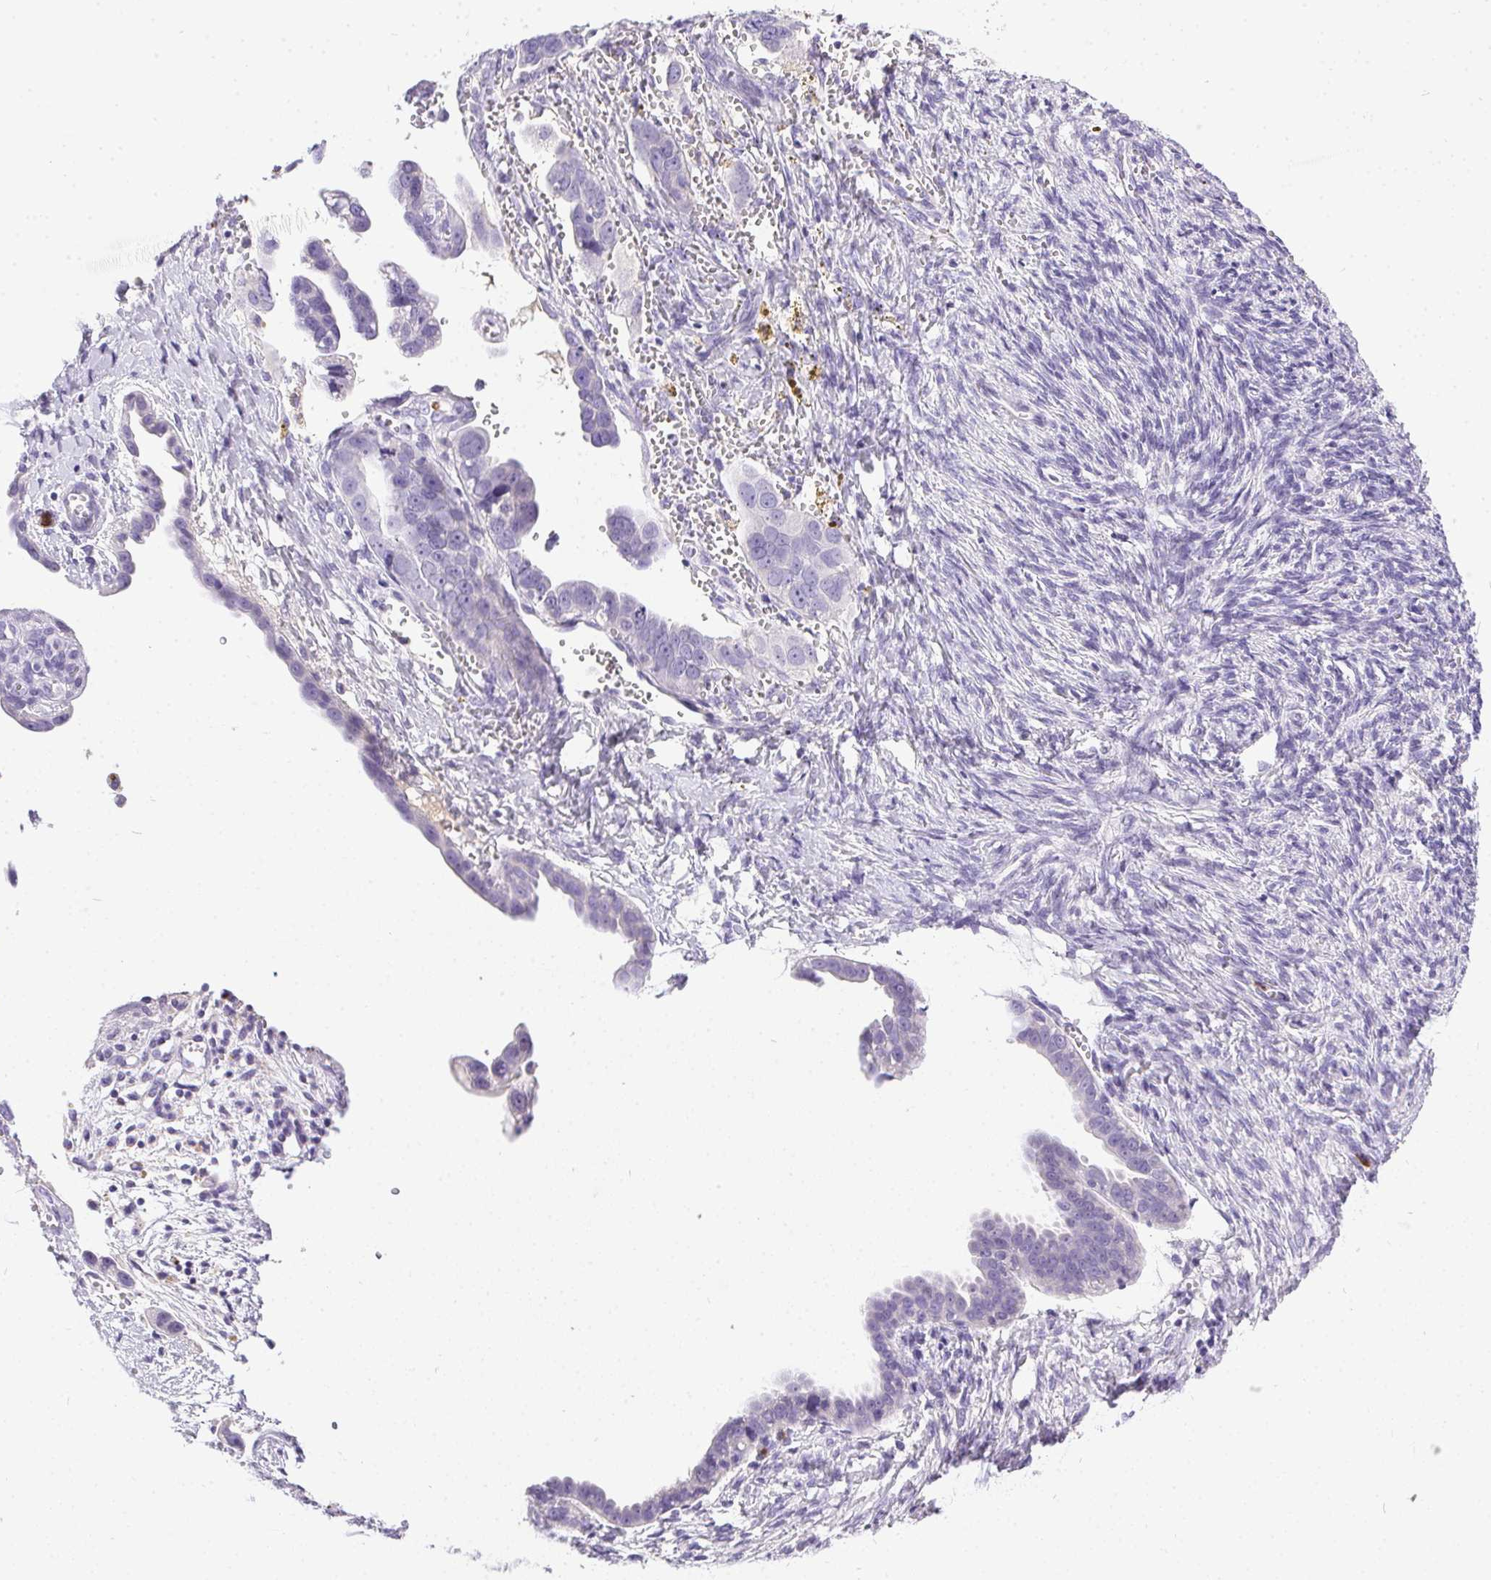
{"staining": {"intensity": "negative", "quantity": "none", "location": "none"}, "tissue": "ovarian cancer", "cell_type": "Tumor cells", "image_type": "cancer", "snomed": [{"axis": "morphology", "description": "Cystadenocarcinoma, serous, NOS"}, {"axis": "topography", "description": "Ovary"}], "caption": "DAB immunohistochemical staining of ovarian cancer demonstrates no significant staining in tumor cells. (Stains: DAB IHC with hematoxylin counter stain, Microscopy: brightfield microscopy at high magnification).", "gene": "SSTR4", "patient": {"sex": "female", "age": 59}}